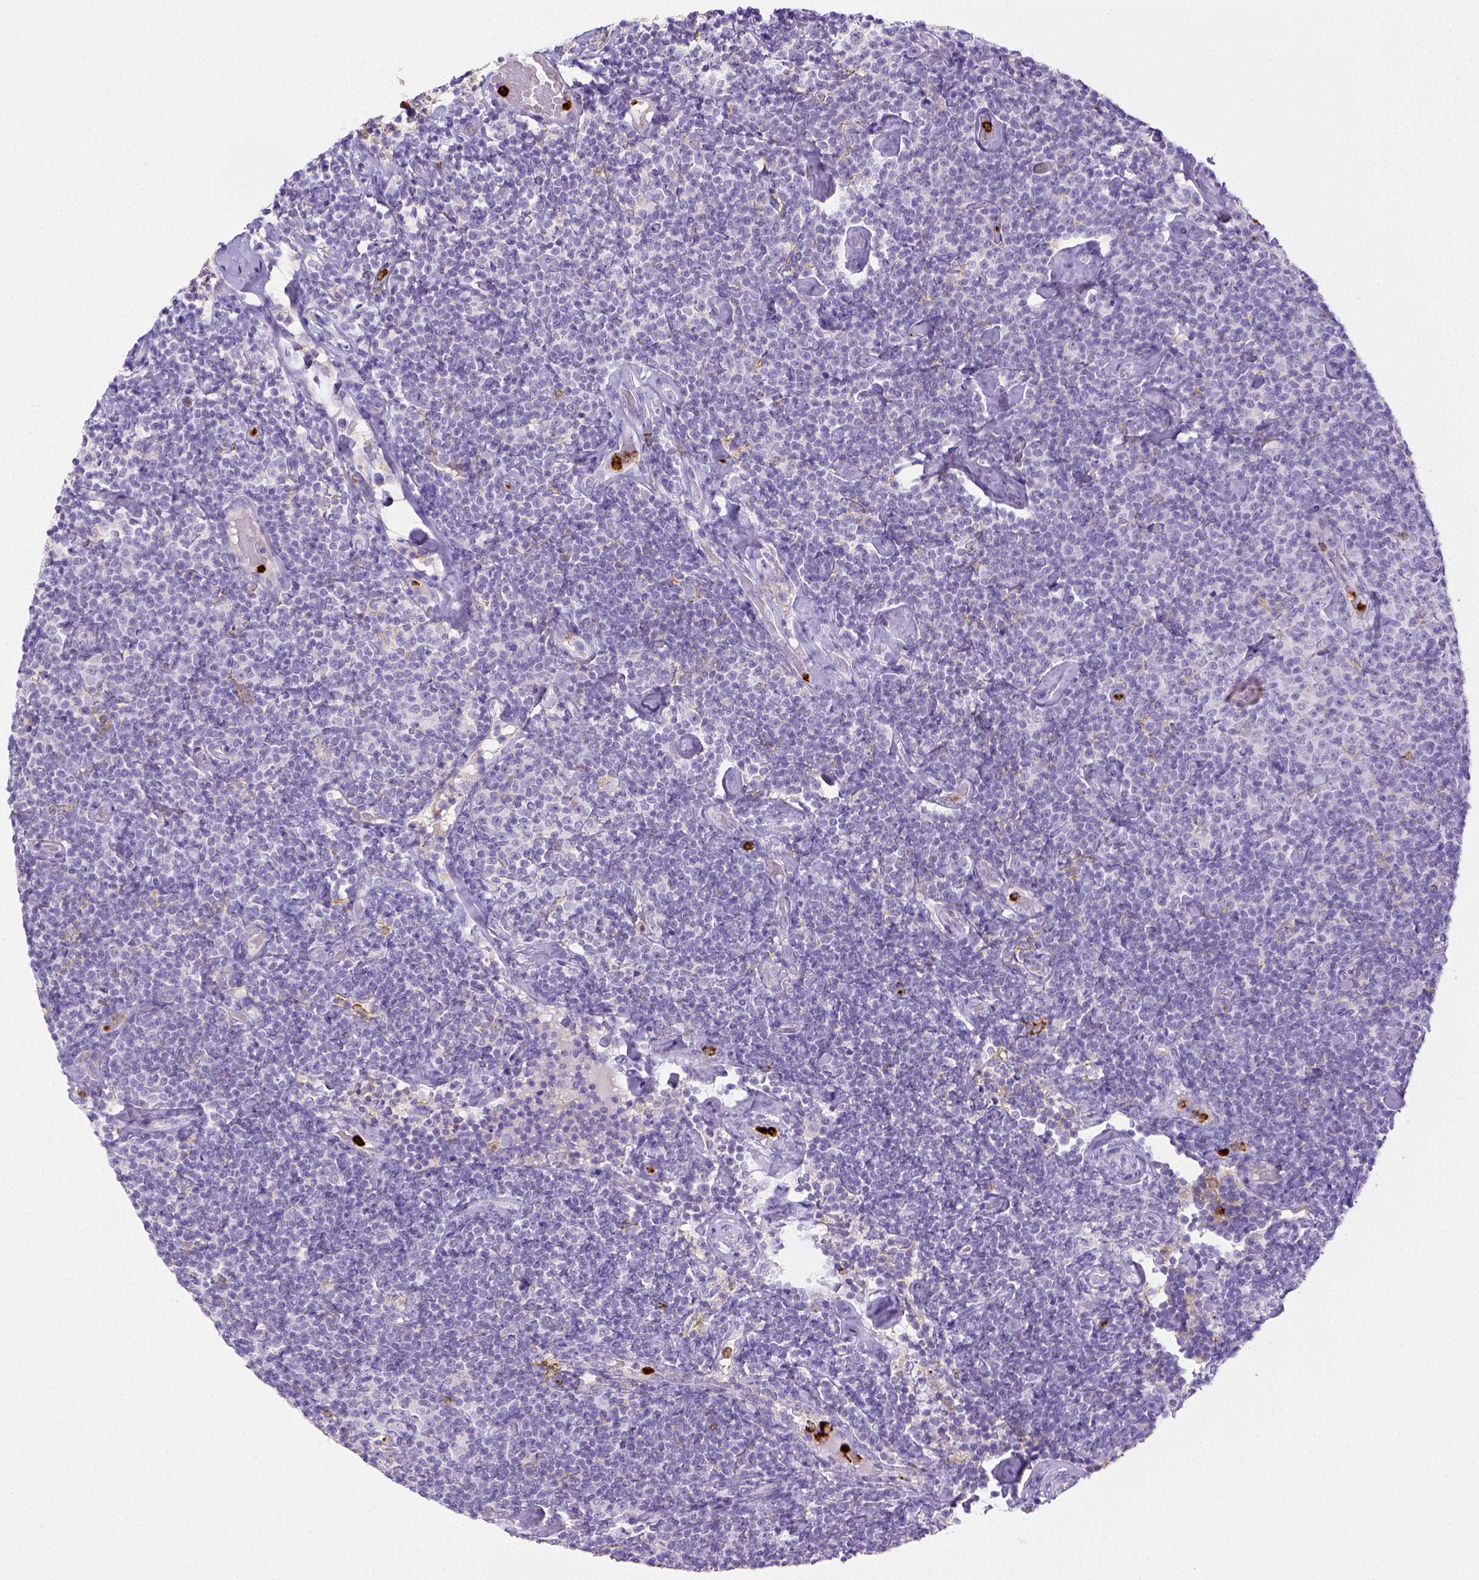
{"staining": {"intensity": "negative", "quantity": "none", "location": "none"}, "tissue": "lymphoma", "cell_type": "Tumor cells", "image_type": "cancer", "snomed": [{"axis": "morphology", "description": "Malignant lymphoma, non-Hodgkin's type, Low grade"}, {"axis": "topography", "description": "Lymph node"}], "caption": "Tumor cells are negative for brown protein staining in malignant lymphoma, non-Hodgkin's type (low-grade).", "gene": "ITGAM", "patient": {"sex": "male", "age": 81}}